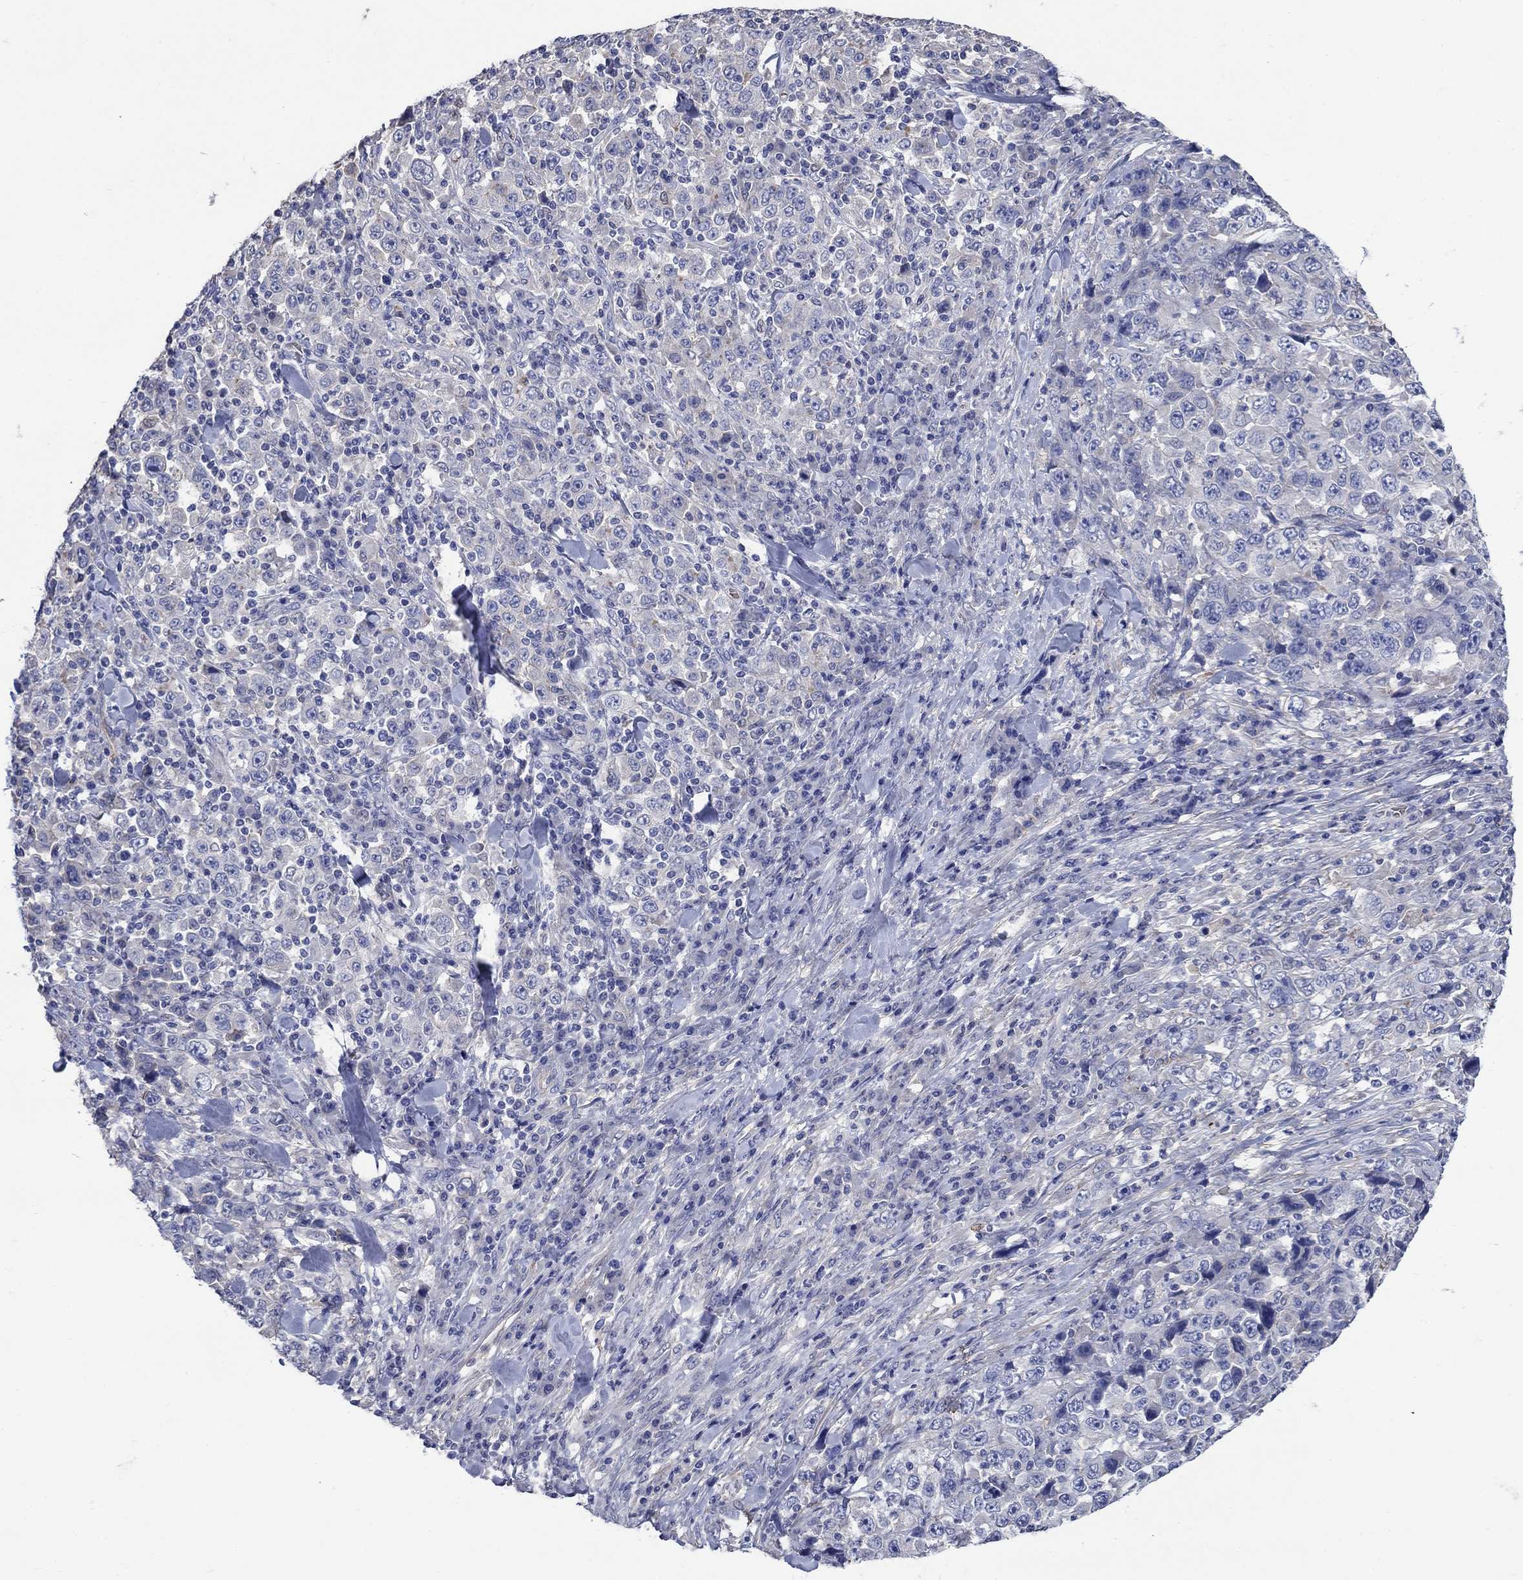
{"staining": {"intensity": "negative", "quantity": "none", "location": "none"}, "tissue": "stomach cancer", "cell_type": "Tumor cells", "image_type": "cancer", "snomed": [{"axis": "morphology", "description": "Normal tissue, NOS"}, {"axis": "morphology", "description": "Adenocarcinoma, NOS"}, {"axis": "topography", "description": "Stomach, upper"}, {"axis": "topography", "description": "Stomach"}], "caption": "This micrograph is of adenocarcinoma (stomach) stained with immunohistochemistry to label a protein in brown with the nuclei are counter-stained blue. There is no expression in tumor cells.", "gene": "FLNC", "patient": {"sex": "male", "age": 59}}